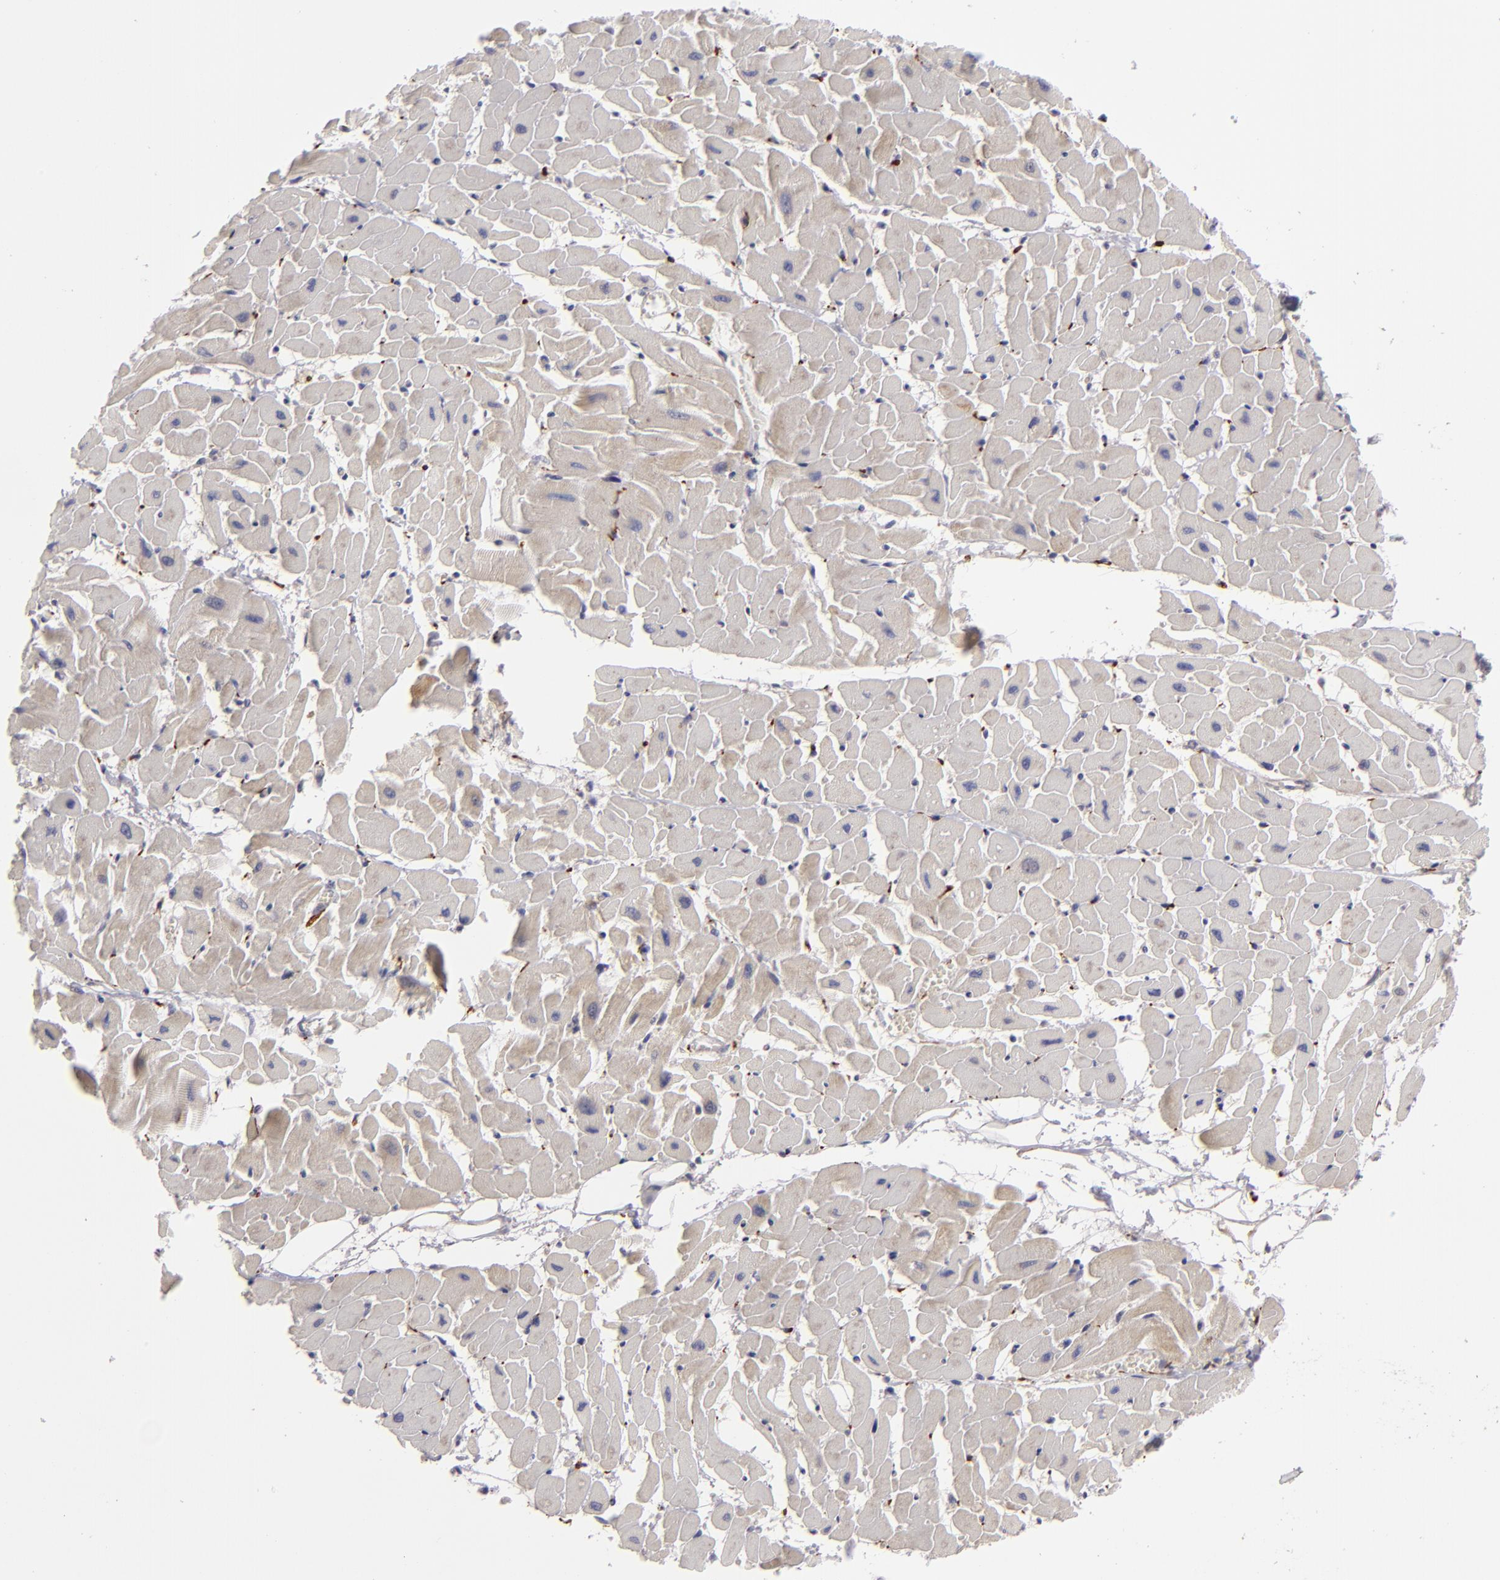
{"staining": {"intensity": "negative", "quantity": "none", "location": "none"}, "tissue": "heart muscle", "cell_type": "Cardiomyocytes", "image_type": "normal", "snomed": [{"axis": "morphology", "description": "Normal tissue, NOS"}, {"axis": "topography", "description": "Heart"}], "caption": "Heart muscle was stained to show a protein in brown. There is no significant staining in cardiomyocytes. (Stains: DAB (3,3'-diaminobenzidine) immunohistochemistry with hematoxylin counter stain, Microscopy: brightfield microscopy at high magnification).", "gene": "ALCAM", "patient": {"sex": "female", "age": 19}}